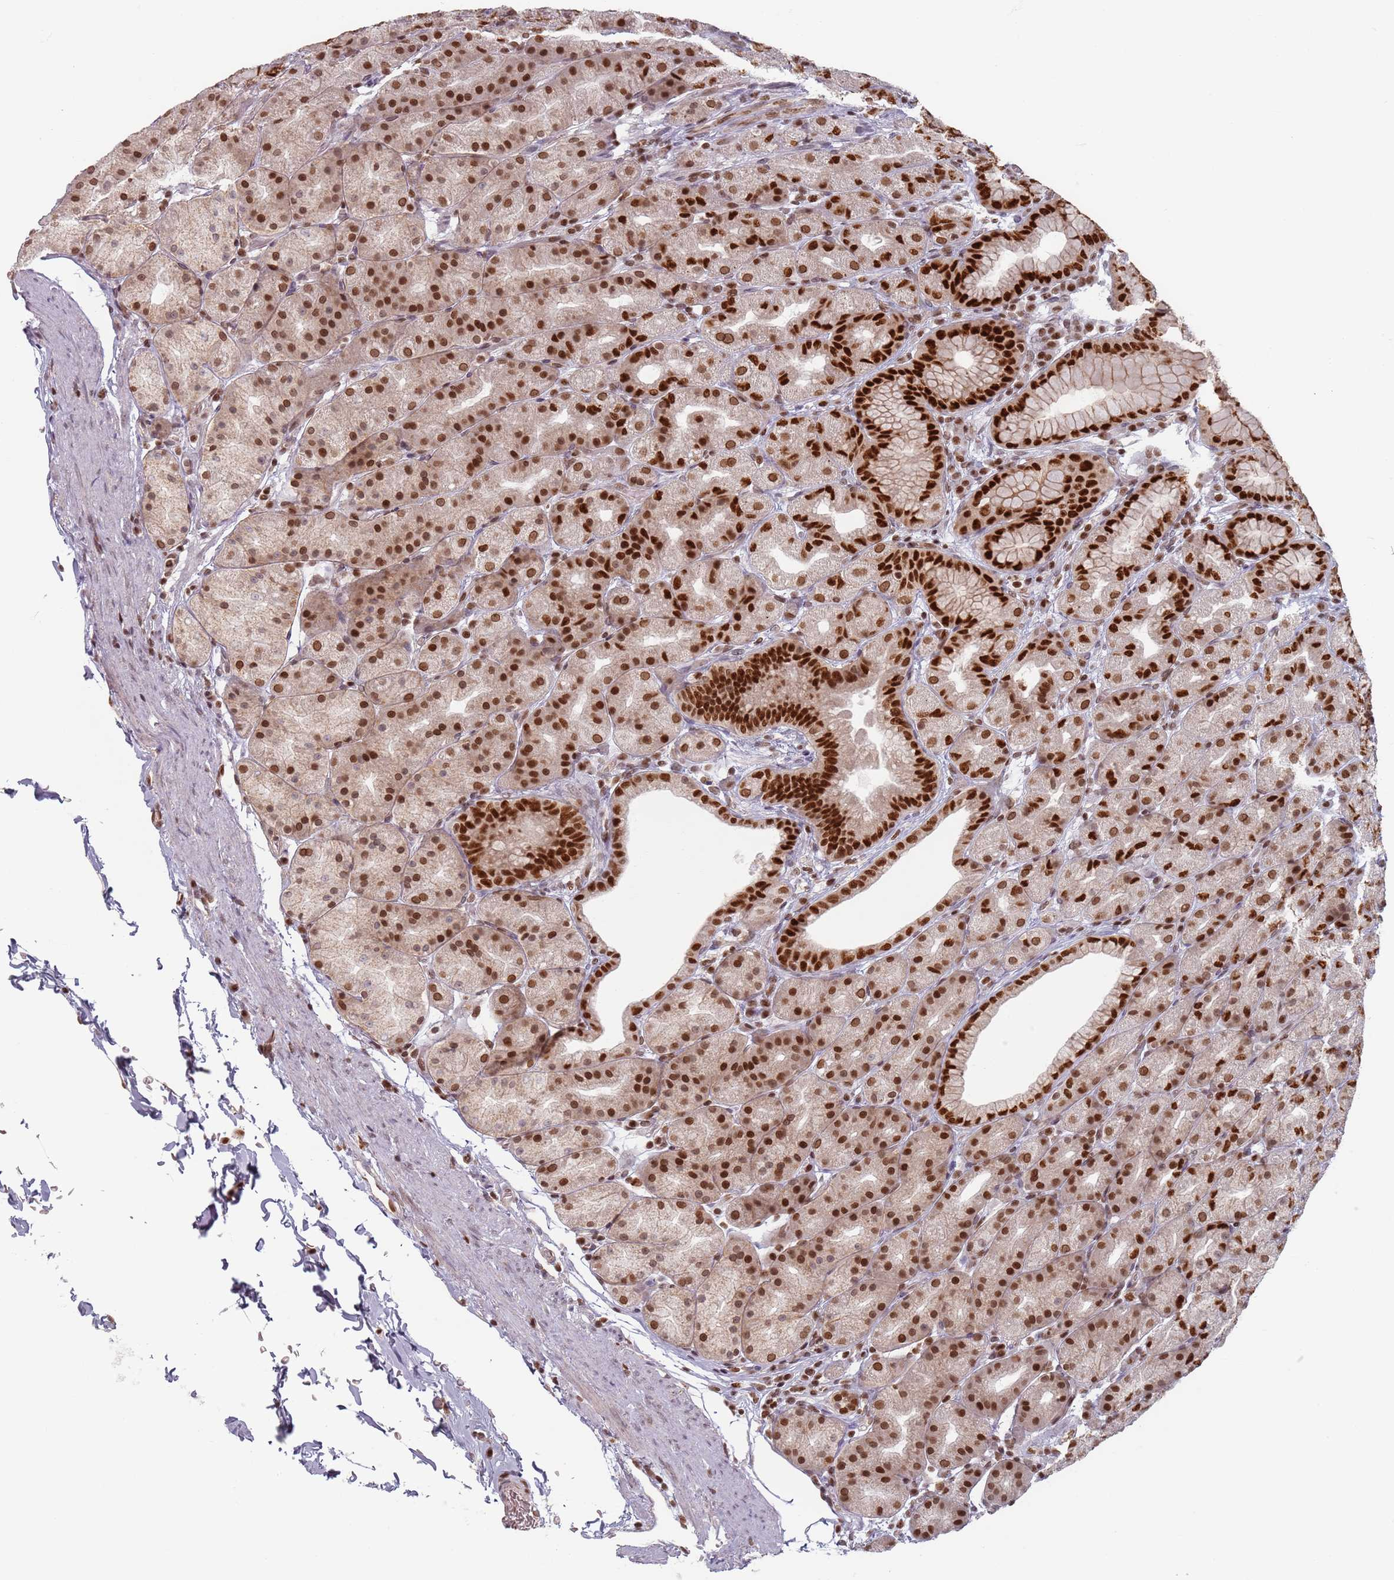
{"staining": {"intensity": "strong", "quantity": ">75%", "location": "nuclear"}, "tissue": "stomach", "cell_type": "Glandular cells", "image_type": "normal", "snomed": [{"axis": "morphology", "description": "Normal tissue, NOS"}, {"axis": "topography", "description": "Stomach, upper"}, {"axis": "topography", "description": "Stomach"}], "caption": "IHC photomicrograph of normal stomach: stomach stained using immunohistochemistry (IHC) reveals high levels of strong protein expression localized specifically in the nuclear of glandular cells, appearing as a nuclear brown color.", "gene": "NUP50", "patient": {"sex": "male", "age": 68}}